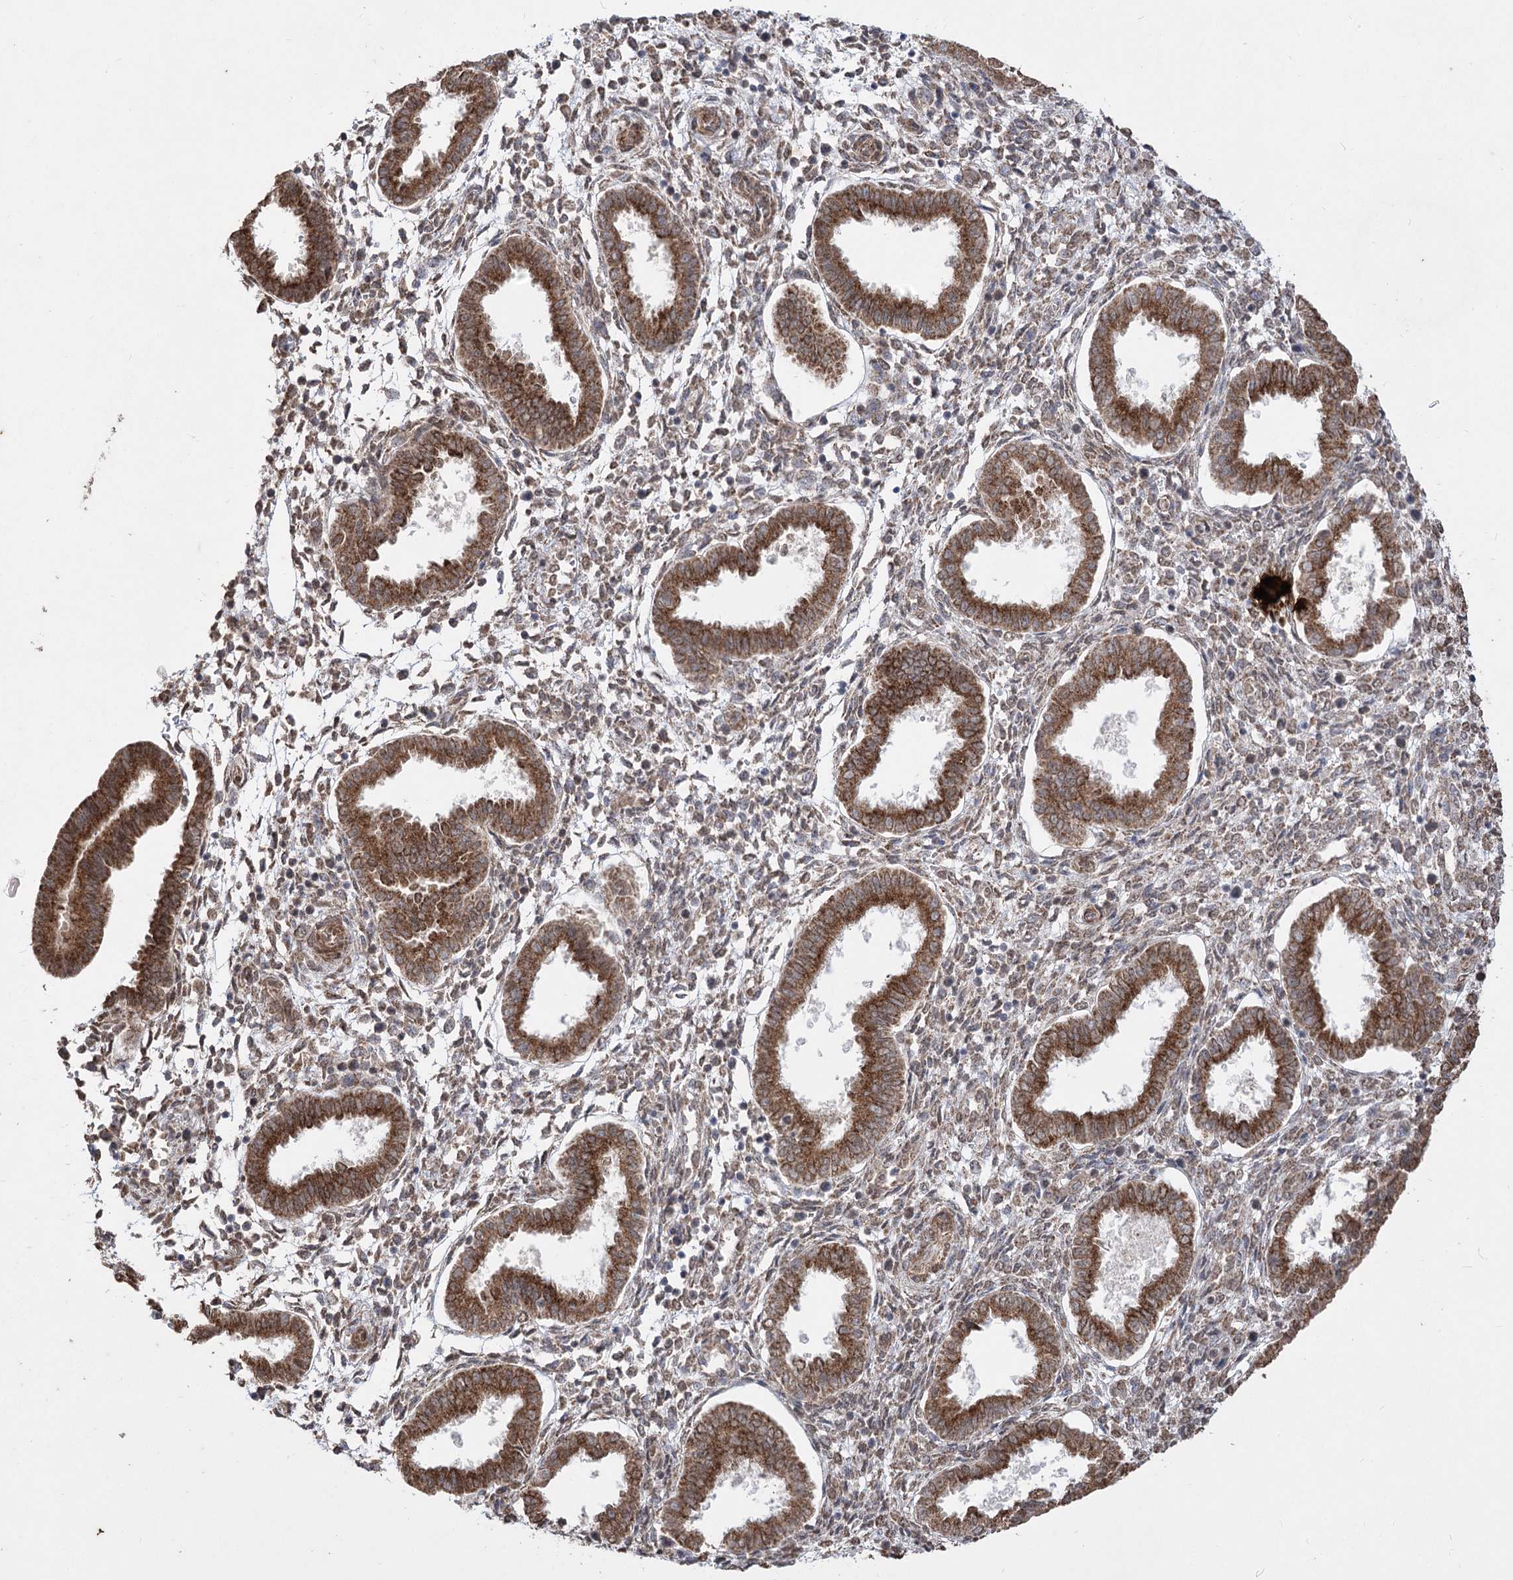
{"staining": {"intensity": "moderate", "quantity": "<25%", "location": "cytoplasmic/membranous"}, "tissue": "endometrium", "cell_type": "Cells in endometrial stroma", "image_type": "normal", "snomed": [{"axis": "morphology", "description": "Normal tissue, NOS"}, {"axis": "topography", "description": "Endometrium"}], "caption": "Moderate cytoplasmic/membranous positivity is appreciated in about <25% of cells in endometrial stroma in unremarkable endometrium.", "gene": "ZSCAN23", "patient": {"sex": "female", "age": 24}}